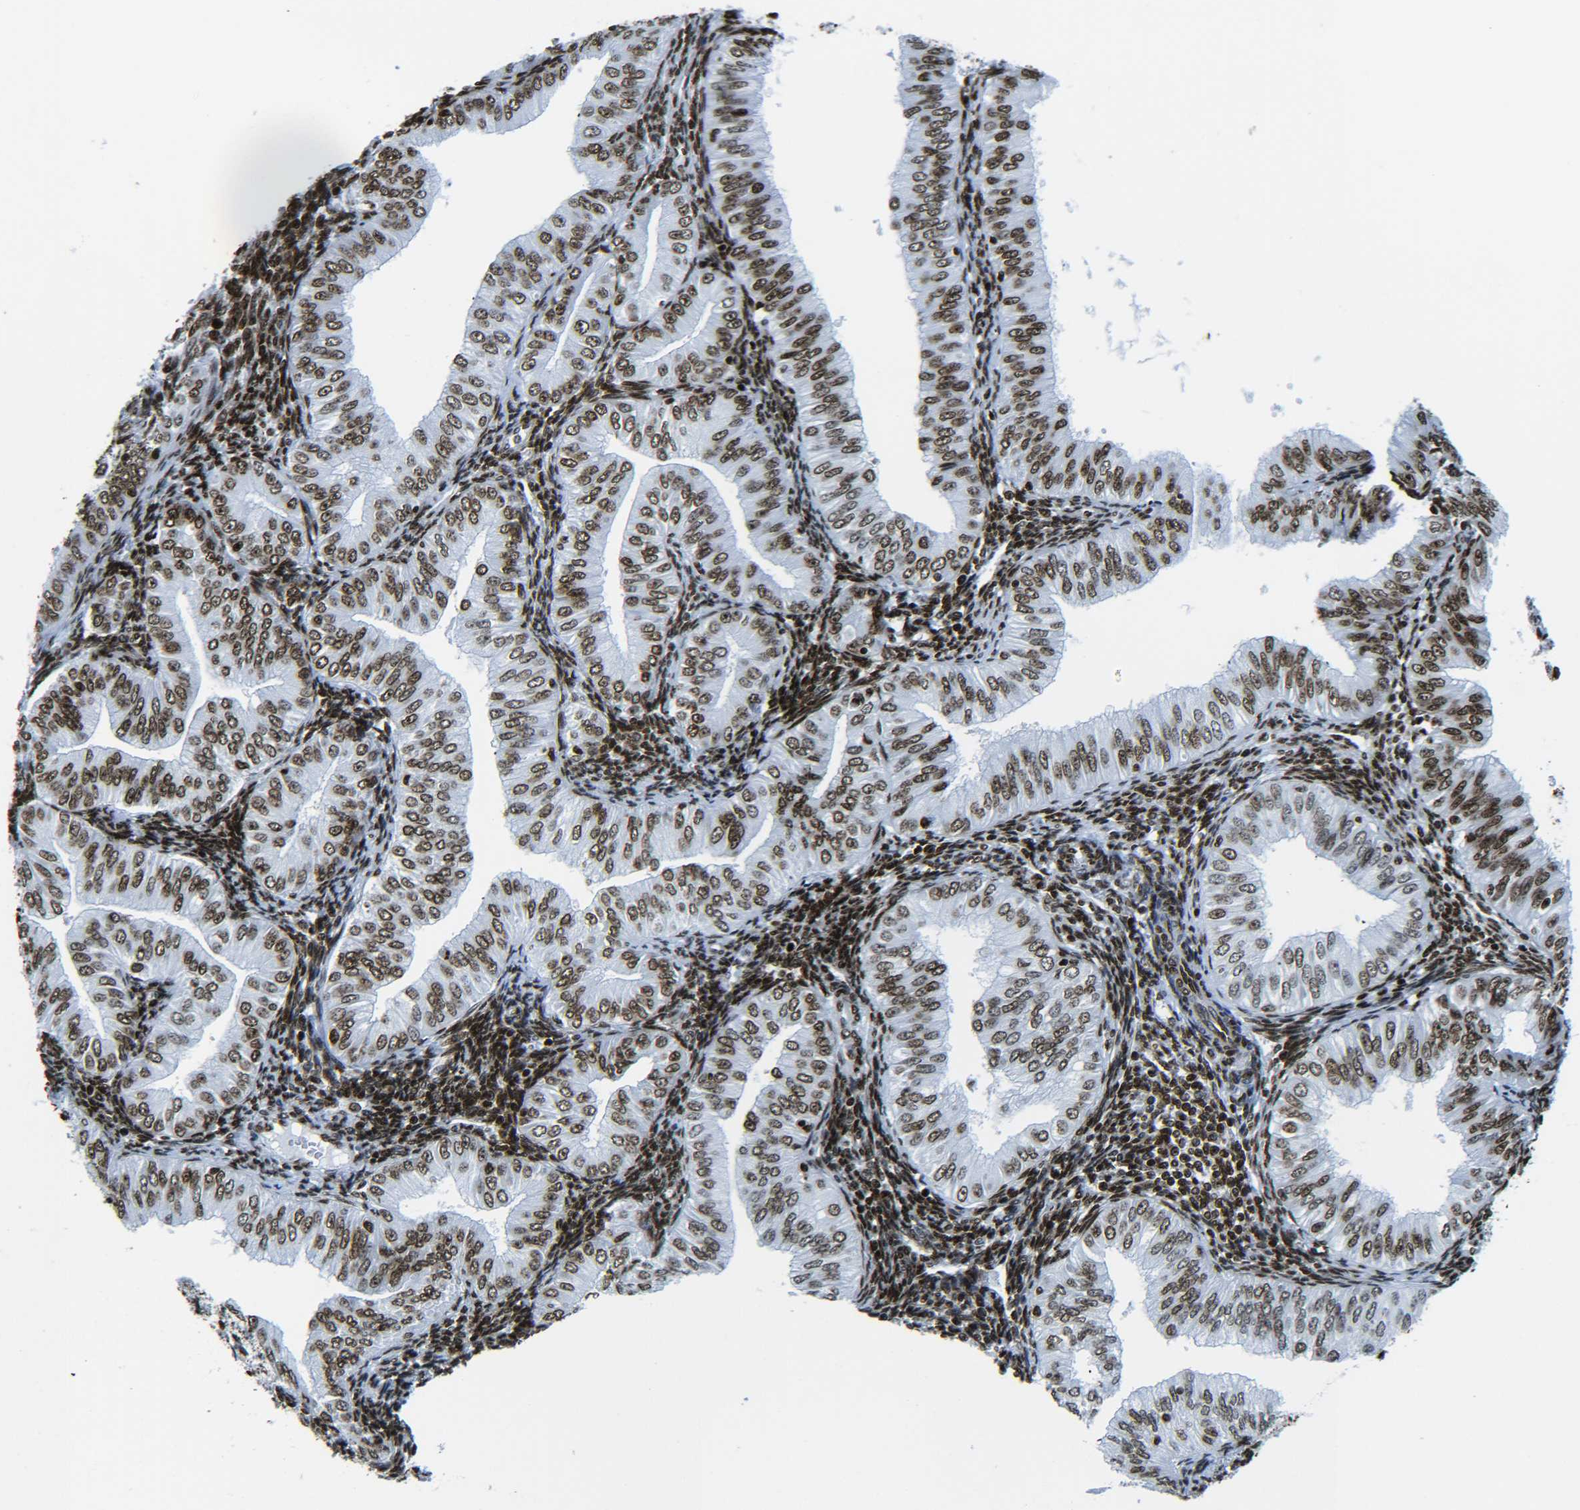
{"staining": {"intensity": "moderate", "quantity": ">75%", "location": "nuclear"}, "tissue": "endometrial cancer", "cell_type": "Tumor cells", "image_type": "cancer", "snomed": [{"axis": "morphology", "description": "Normal tissue, NOS"}, {"axis": "morphology", "description": "Adenocarcinoma, NOS"}, {"axis": "topography", "description": "Endometrium"}], "caption": "A micrograph showing moderate nuclear positivity in approximately >75% of tumor cells in endometrial adenocarcinoma, as visualized by brown immunohistochemical staining.", "gene": "H2AX", "patient": {"sex": "female", "age": 53}}